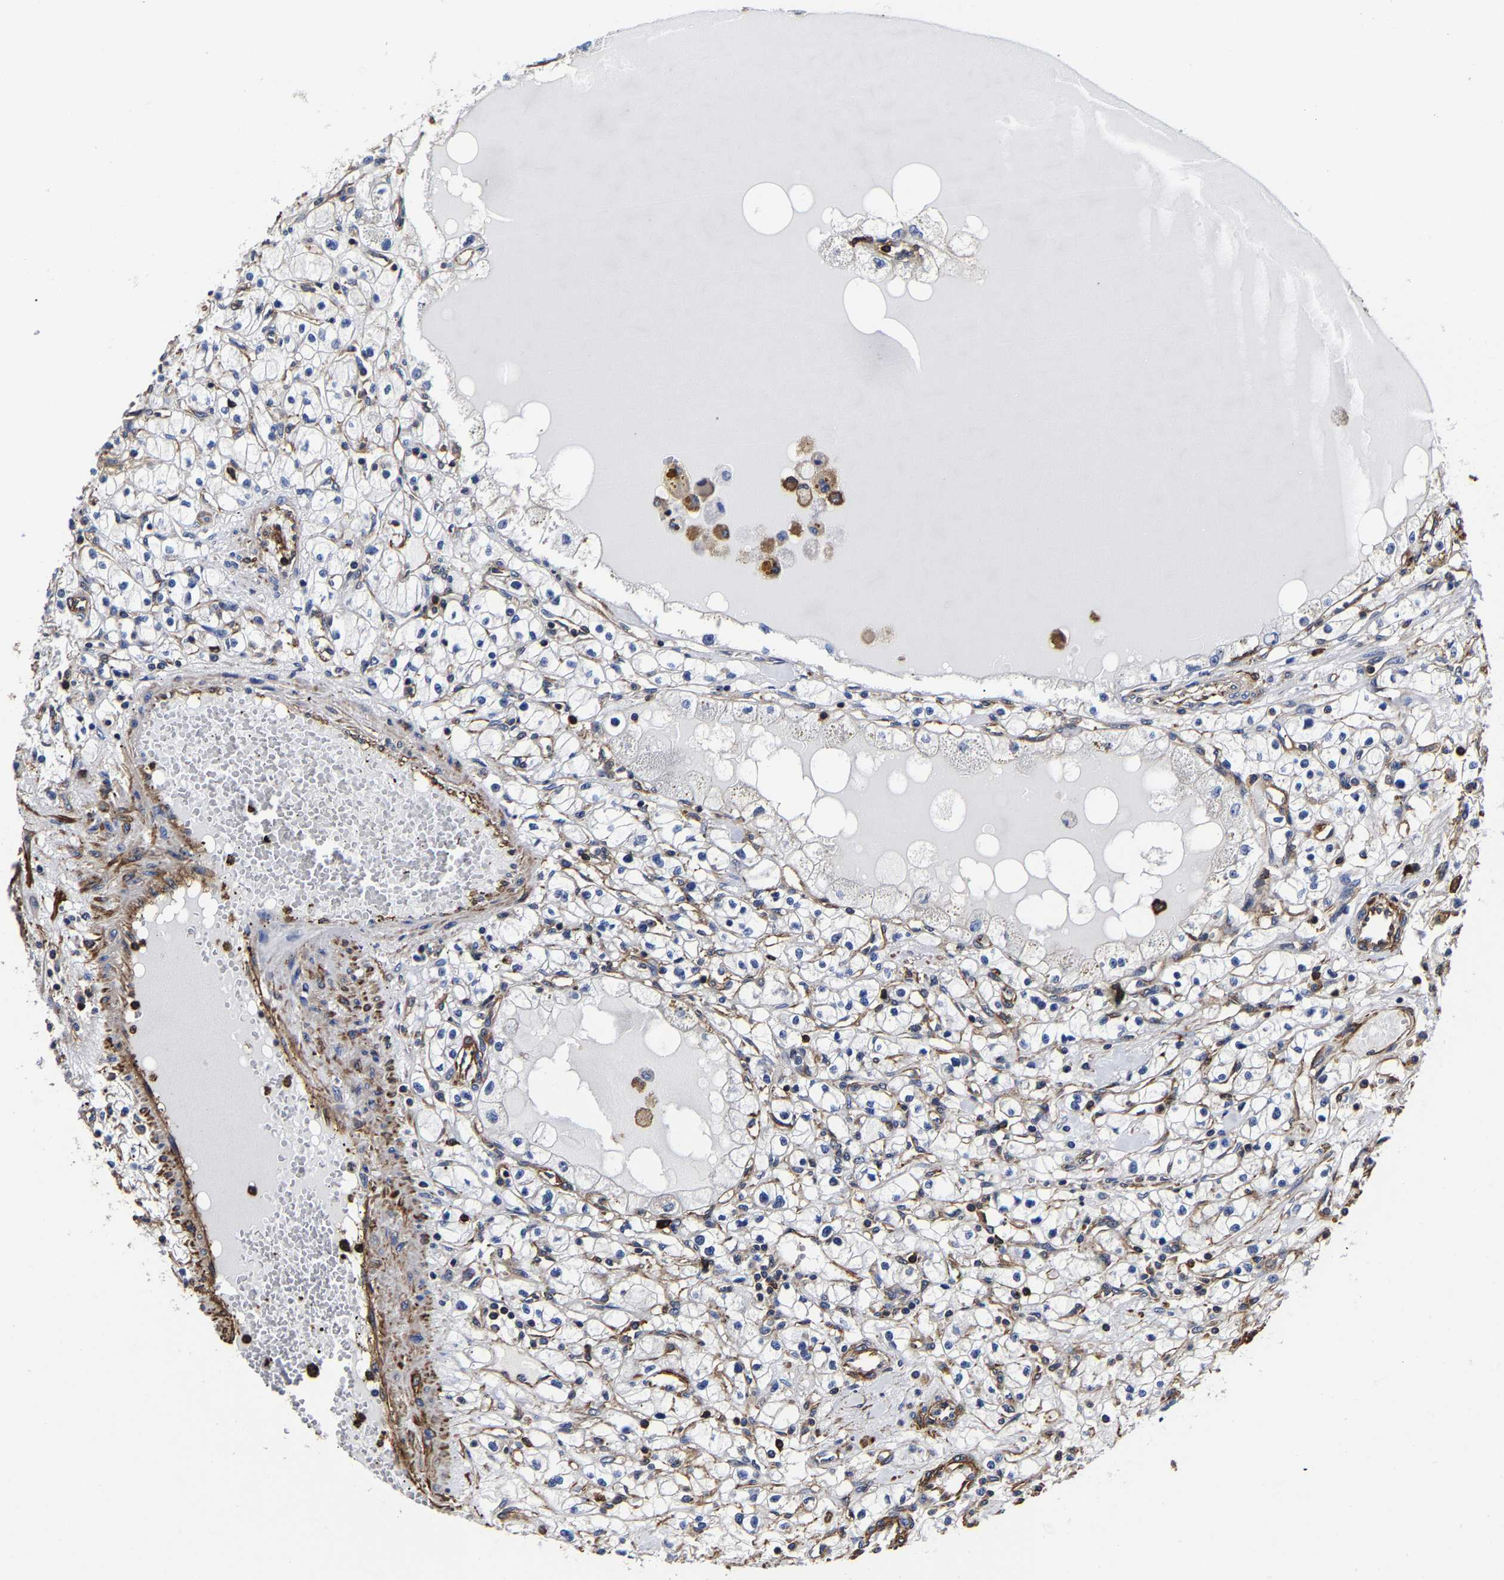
{"staining": {"intensity": "weak", "quantity": ">75%", "location": "cytoplasmic/membranous"}, "tissue": "renal cancer", "cell_type": "Tumor cells", "image_type": "cancer", "snomed": [{"axis": "morphology", "description": "Adenocarcinoma, NOS"}, {"axis": "topography", "description": "Kidney"}], "caption": "IHC (DAB (3,3'-diaminobenzidine)) staining of renal cancer shows weak cytoplasmic/membranous protein expression in approximately >75% of tumor cells.", "gene": "SSH3", "patient": {"sex": "male", "age": 56}}